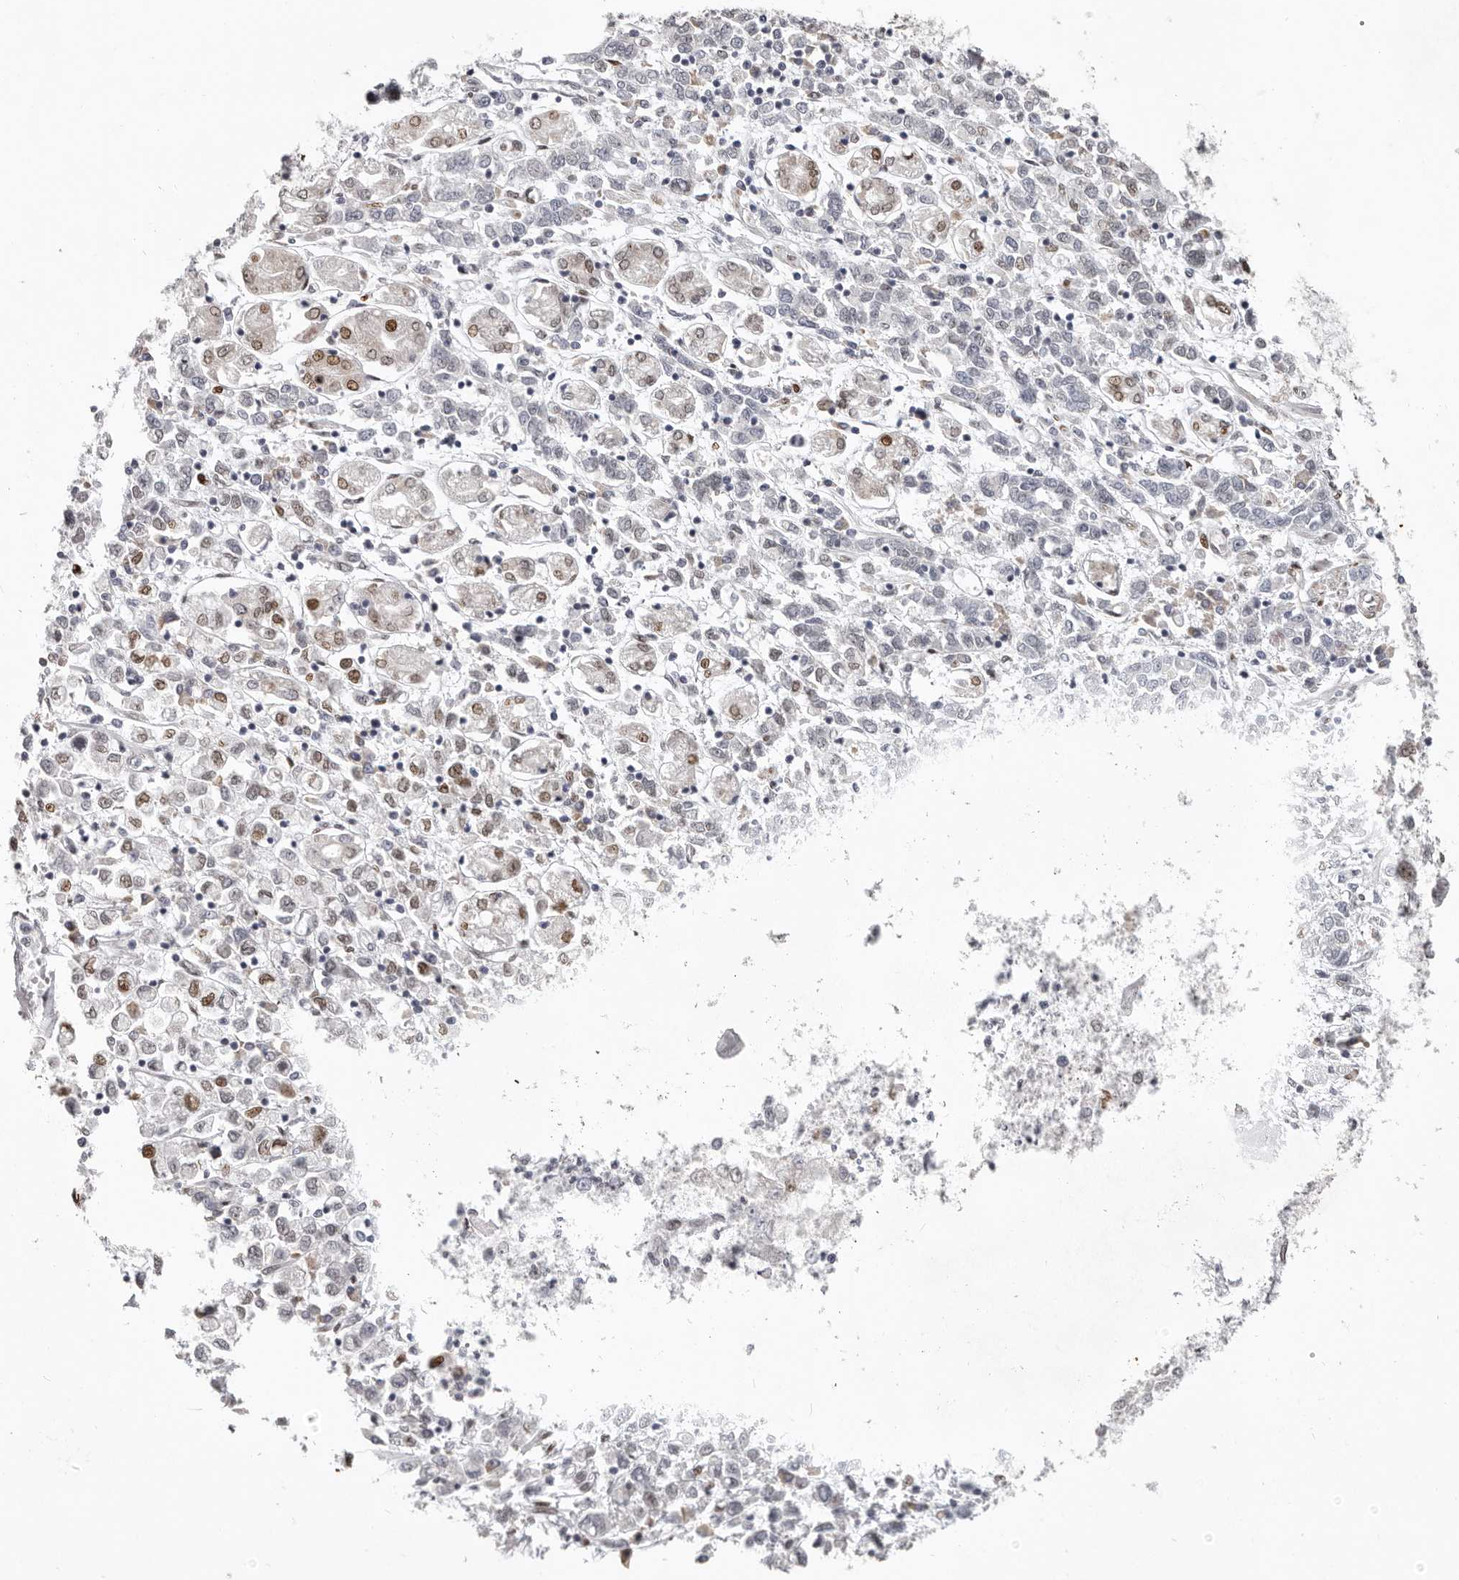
{"staining": {"intensity": "moderate", "quantity": "25%-75%", "location": "nuclear"}, "tissue": "stomach cancer", "cell_type": "Tumor cells", "image_type": "cancer", "snomed": [{"axis": "morphology", "description": "Adenocarcinoma, NOS"}, {"axis": "topography", "description": "Stomach"}], "caption": "IHC (DAB) staining of human stomach adenocarcinoma displays moderate nuclear protein expression in approximately 25%-75% of tumor cells.", "gene": "SRP19", "patient": {"sex": "female", "age": 76}}